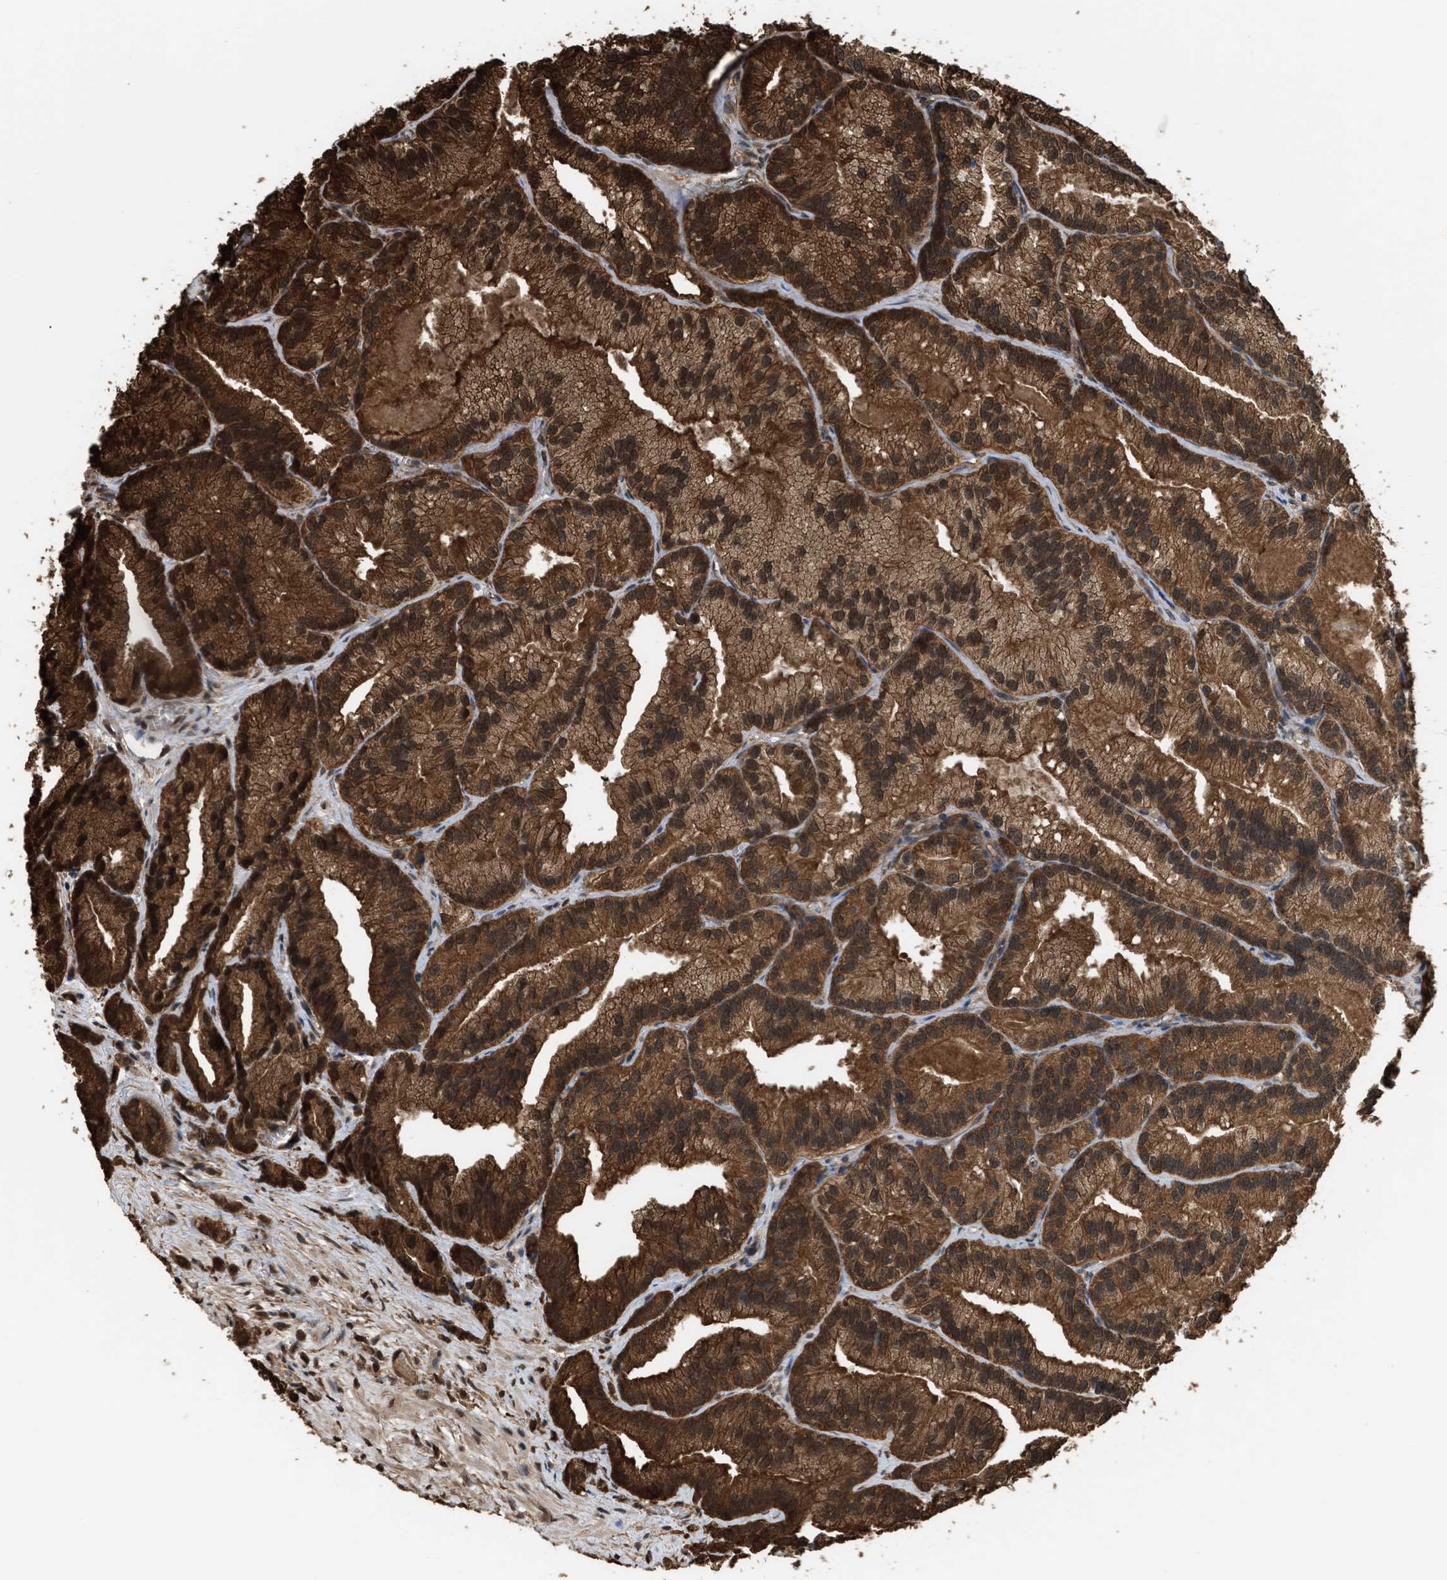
{"staining": {"intensity": "strong", "quantity": ">75%", "location": "cytoplasmic/membranous,nuclear"}, "tissue": "prostate cancer", "cell_type": "Tumor cells", "image_type": "cancer", "snomed": [{"axis": "morphology", "description": "Adenocarcinoma, Low grade"}, {"axis": "topography", "description": "Prostate"}], "caption": "Approximately >75% of tumor cells in human prostate cancer (adenocarcinoma (low-grade)) reveal strong cytoplasmic/membranous and nuclear protein staining as visualized by brown immunohistochemical staining.", "gene": "YWHAG", "patient": {"sex": "male", "age": 89}}